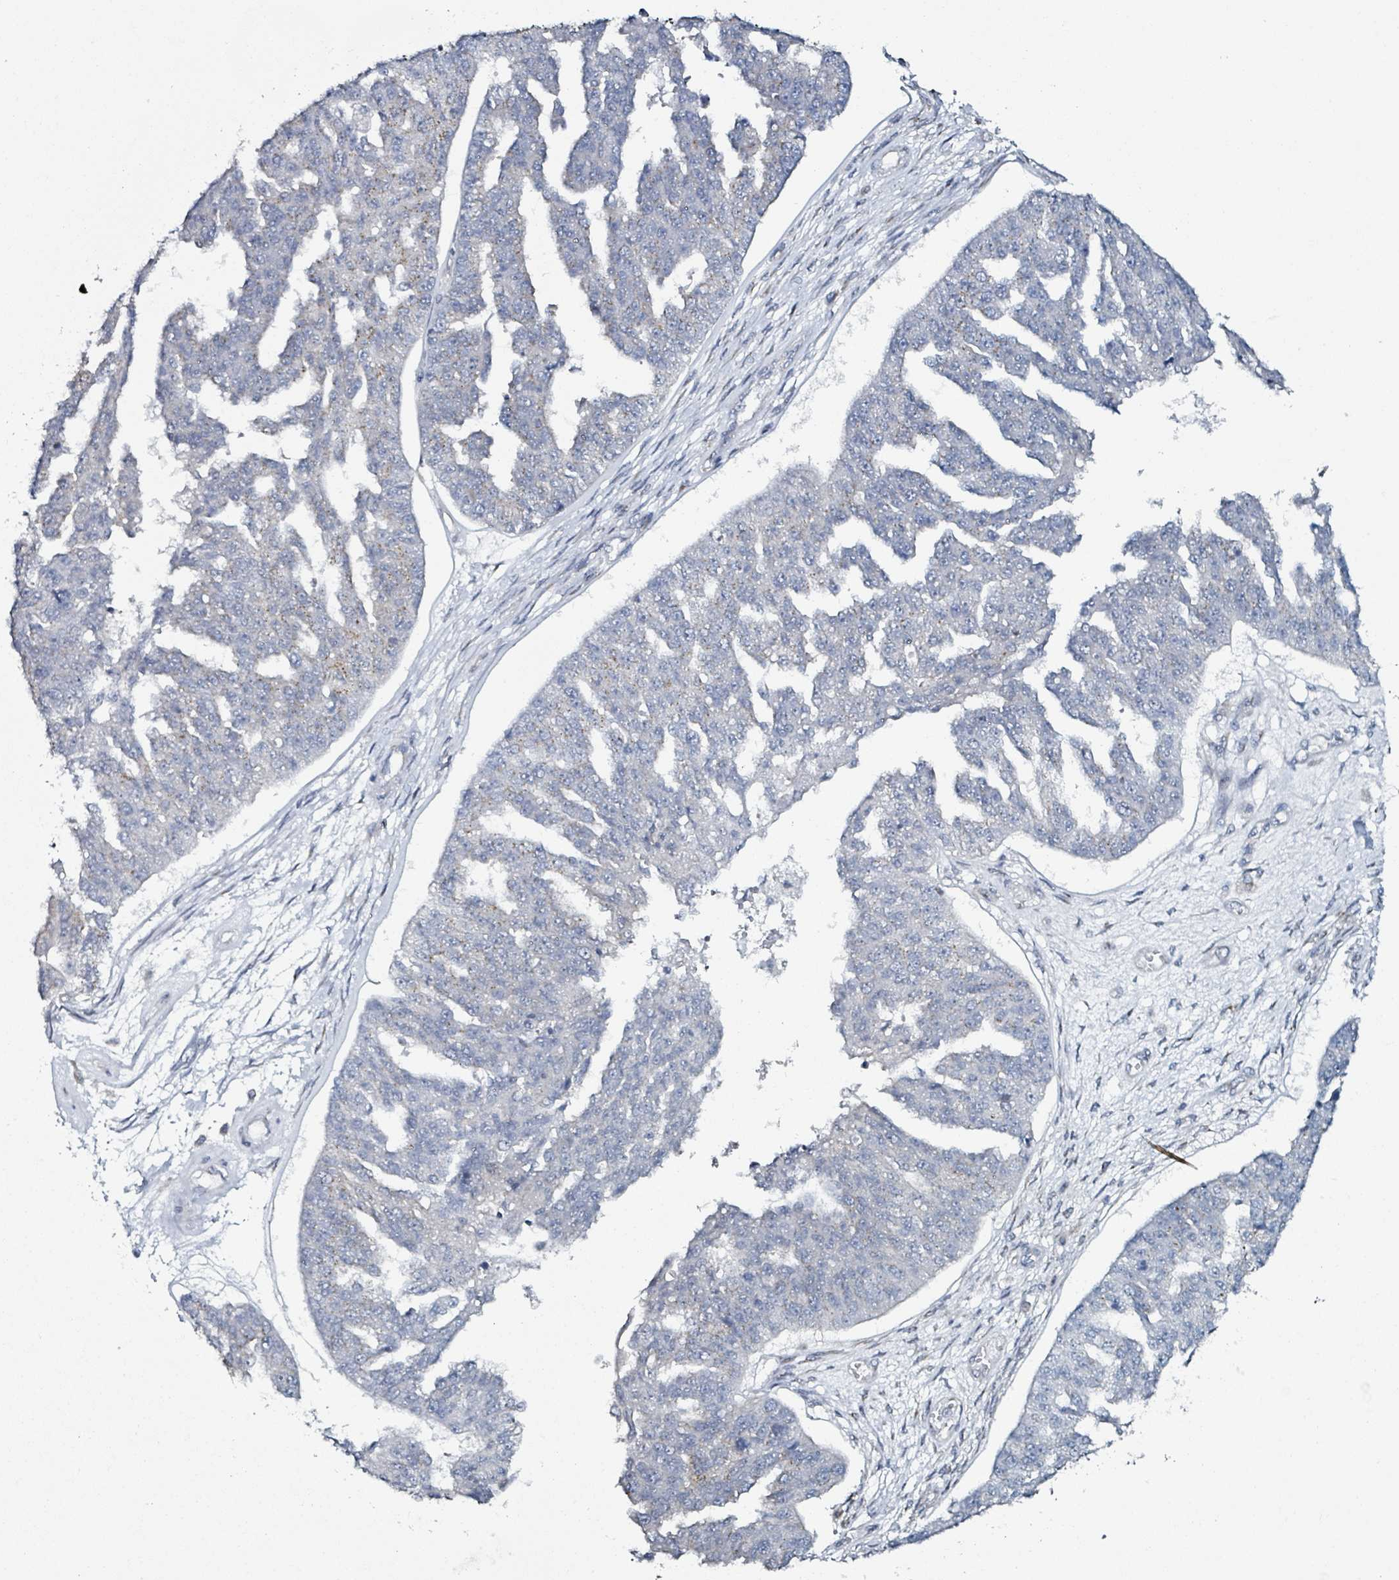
{"staining": {"intensity": "negative", "quantity": "none", "location": "none"}, "tissue": "ovarian cancer", "cell_type": "Tumor cells", "image_type": "cancer", "snomed": [{"axis": "morphology", "description": "Cystadenocarcinoma, serous, NOS"}, {"axis": "topography", "description": "Ovary"}], "caption": "Image shows no protein staining in tumor cells of ovarian cancer tissue.", "gene": "B3GAT3", "patient": {"sex": "female", "age": 58}}